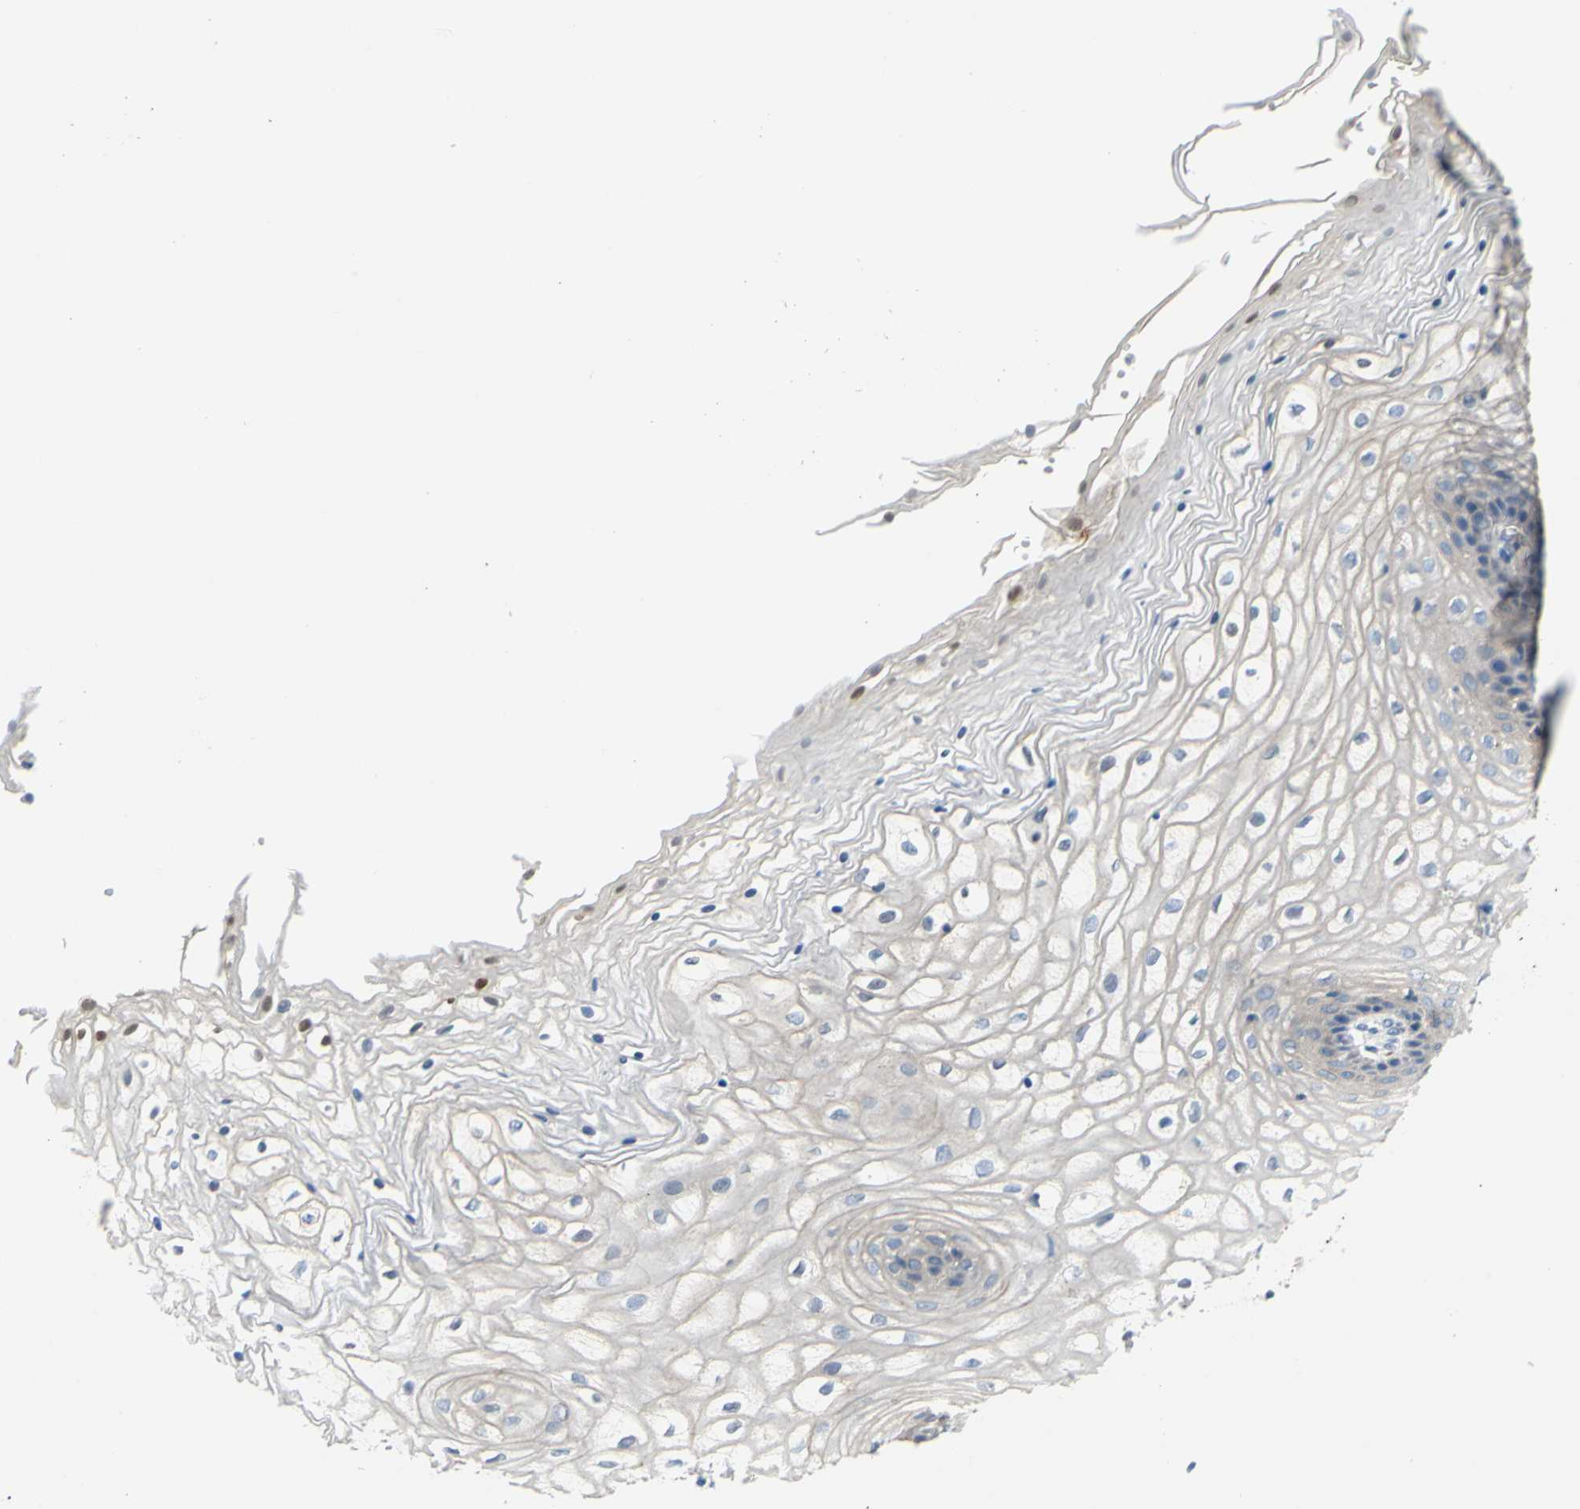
{"staining": {"intensity": "weak", "quantity": "25%-75%", "location": "cytoplasmic/membranous"}, "tissue": "vagina", "cell_type": "Squamous epithelial cells", "image_type": "normal", "snomed": [{"axis": "morphology", "description": "Normal tissue, NOS"}, {"axis": "topography", "description": "Vagina"}], "caption": "High-power microscopy captured an IHC image of normal vagina, revealing weak cytoplasmic/membranous positivity in approximately 25%-75% of squamous epithelial cells.", "gene": "MUC1", "patient": {"sex": "female", "age": 34}}